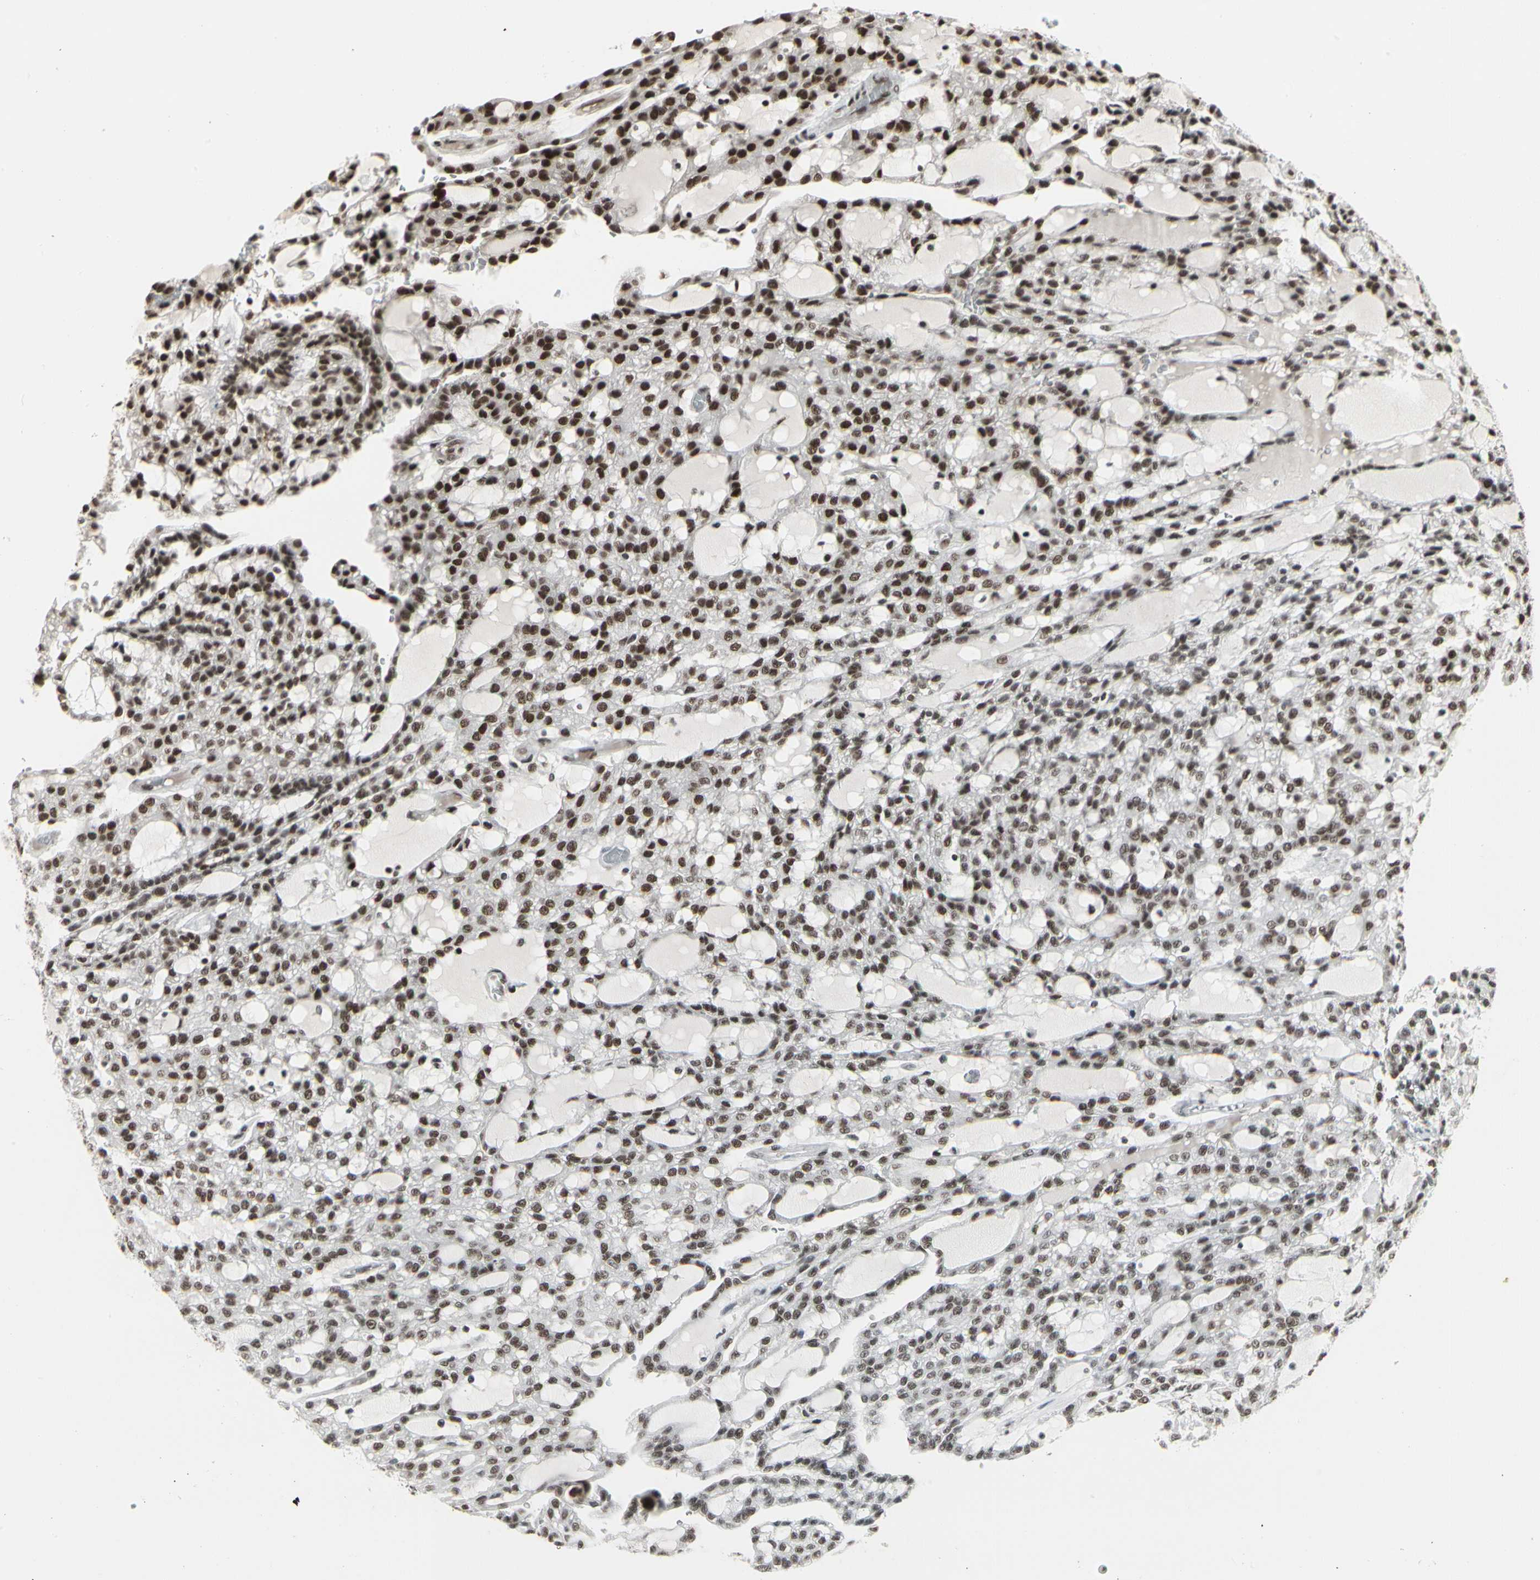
{"staining": {"intensity": "strong", "quantity": ">75%", "location": "nuclear"}, "tissue": "renal cancer", "cell_type": "Tumor cells", "image_type": "cancer", "snomed": [{"axis": "morphology", "description": "Adenocarcinoma, NOS"}, {"axis": "topography", "description": "Kidney"}], "caption": "High-magnification brightfield microscopy of renal cancer (adenocarcinoma) stained with DAB (3,3'-diaminobenzidine) (brown) and counterstained with hematoxylin (blue). tumor cells exhibit strong nuclear positivity is appreciated in approximately>75% of cells. The protein is stained brown, and the nuclei are stained in blue (DAB (3,3'-diaminobenzidine) IHC with brightfield microscopy, high magnification).", "gene": "HMG20A", "patient": {"sex": "male", "age": 63}}